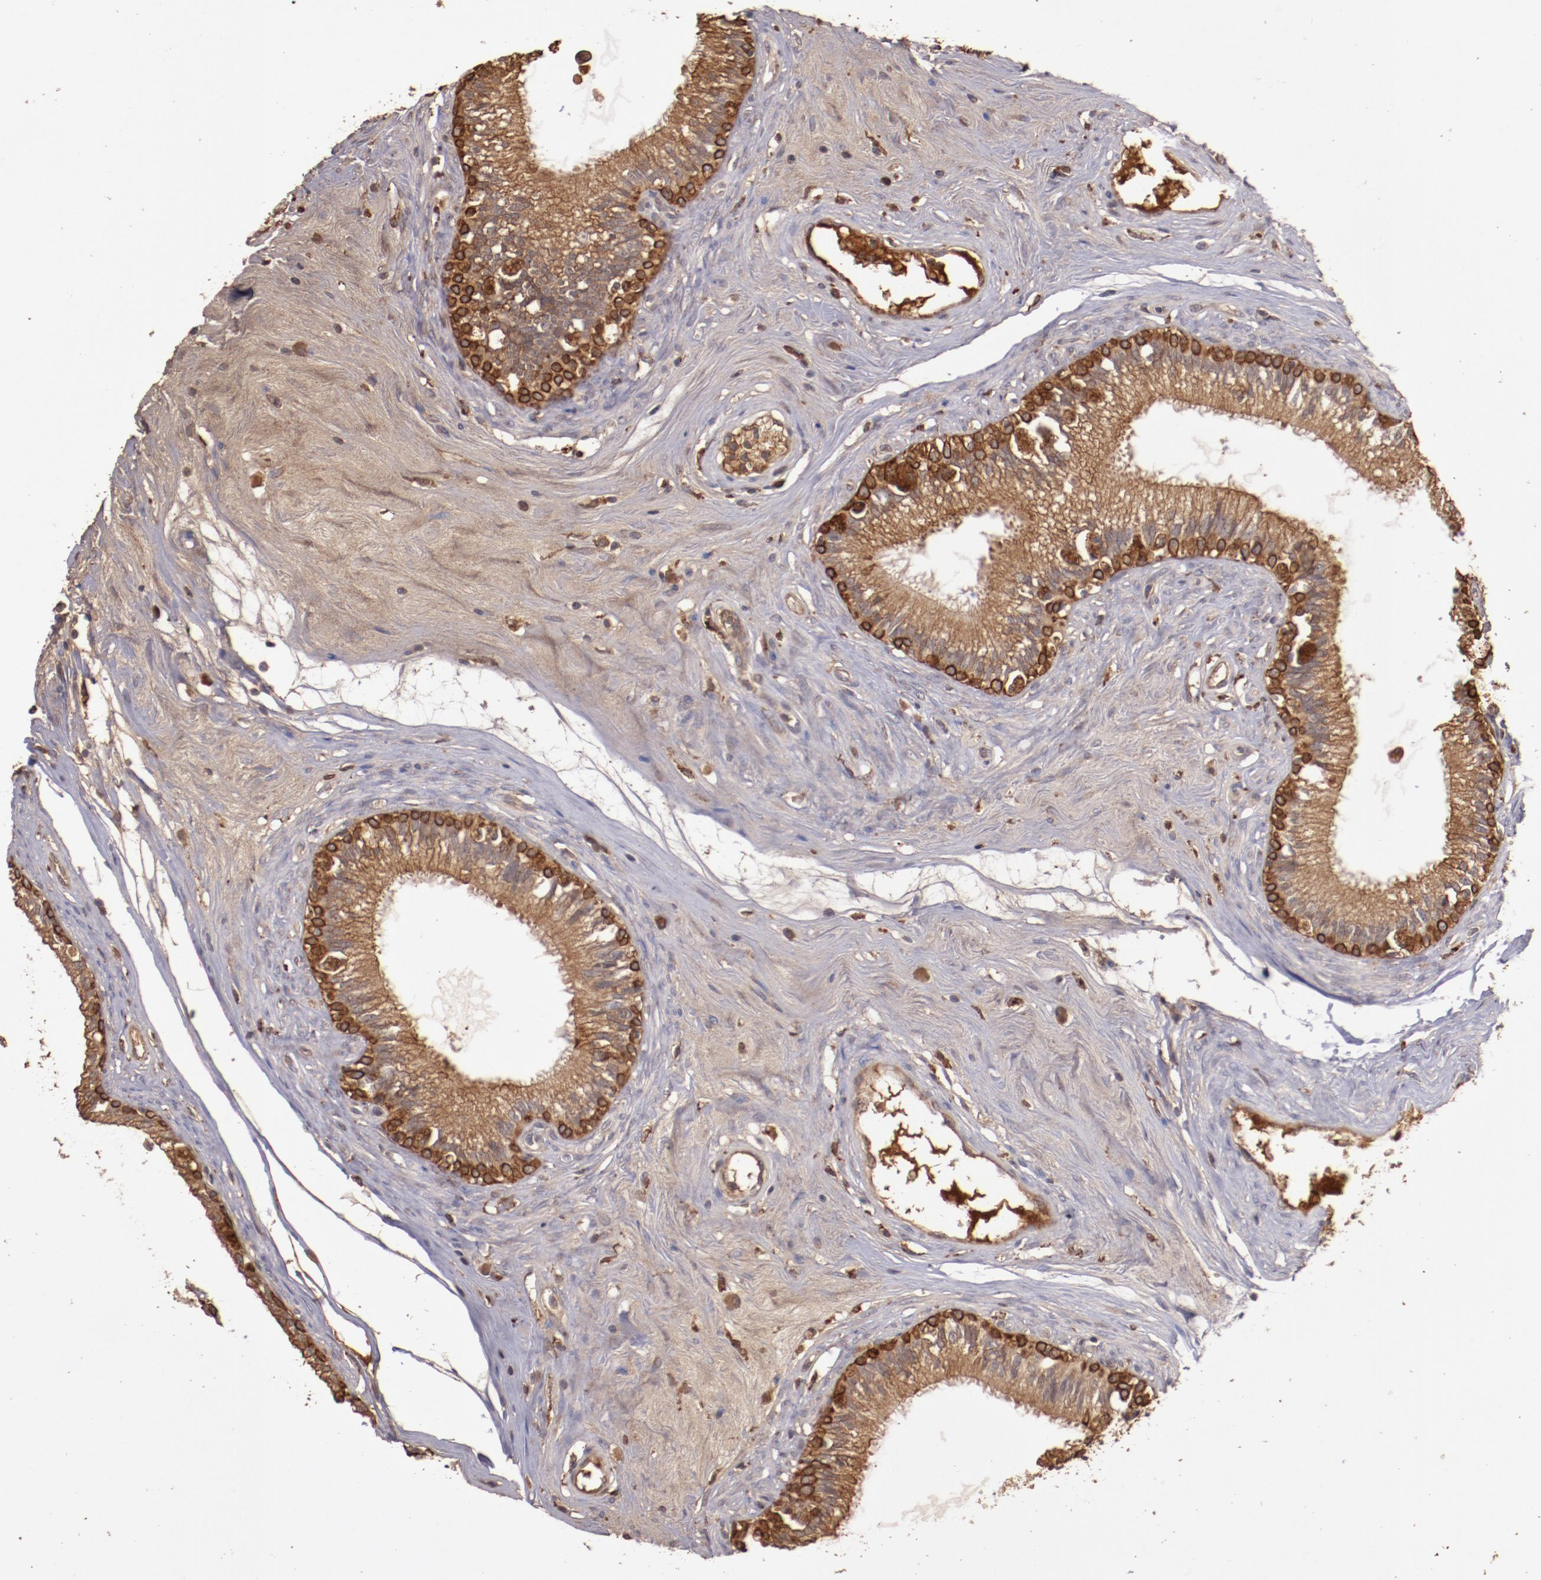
{"staining": {"intensity": "moderate", "quantity": ">75%", "location": "cytoplasmic/membranous"}, "tissue": "epididymis", "cell_type": "Glandular cells", "image_type": "normal", "snomed": [{"axis": "morphology", "description": "Normal tissue, NOS"}, {"axis": "morphology", "description": "Inflammation, NOS"}, {"axis": "topography", "description": "Epididymis"}], "caption": "Moderate cytoplasmic/membranous expression for a protein is appreciated in about >75% of glandular cells of normal epididymis using immunohistochemistry (IHC).", "gene": "SRRD", "patient": {"sex": "male", "age": 84}}